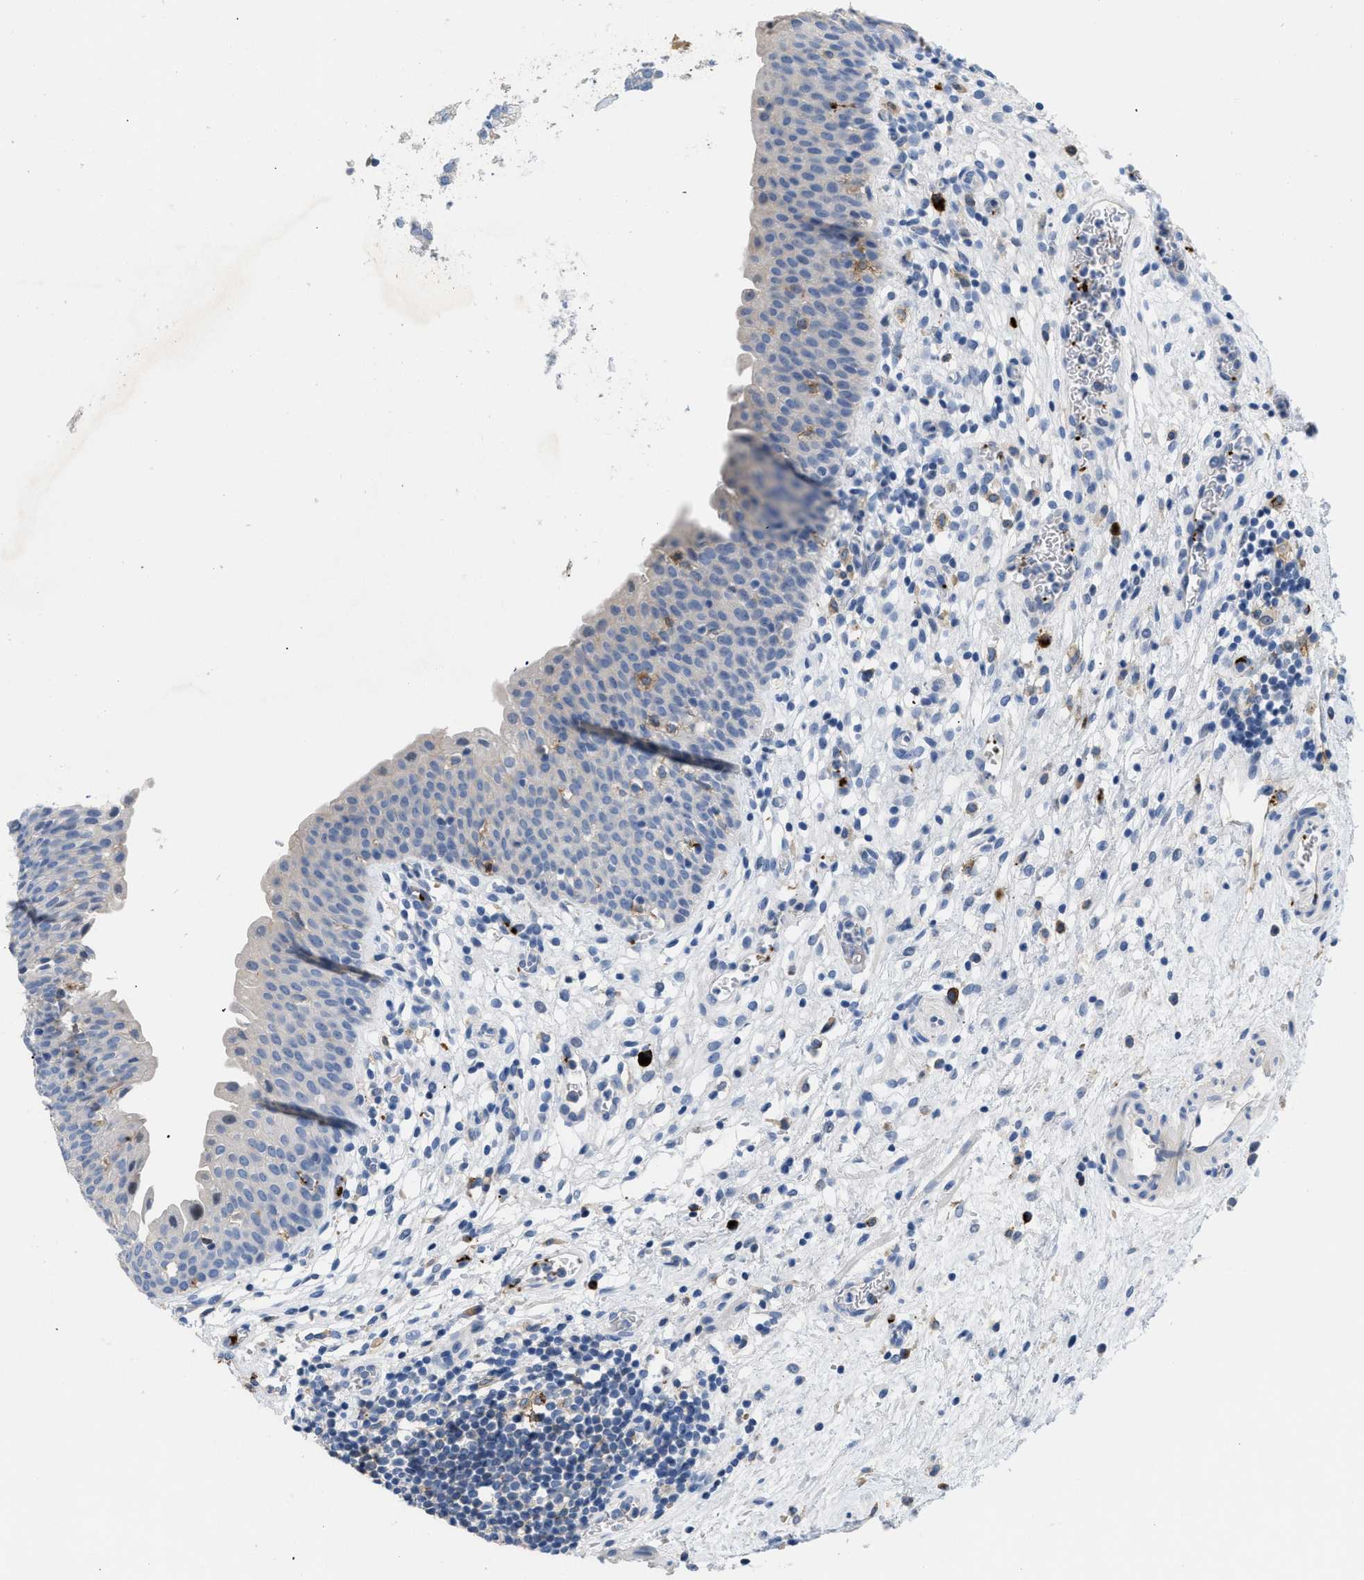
{"staining": {"intensity": "negative", "quantity": "none", "location": "none"}, "tissue": "urinary bladder", "cell_type": "Urothelial cells", "image_type": "normal", "snomed": [{"axis": "morphology", "description": "Normal tissue, NOS"}, {"axis": "topography", "description": "Urinary bladder"}], "caption": "DAB immunohistochemical staining of benign human urinary bladder exhibits no significant positivity in urothelial cells.", "gene": "FGF18", "patient": {"sex": "male", "age": 37}}